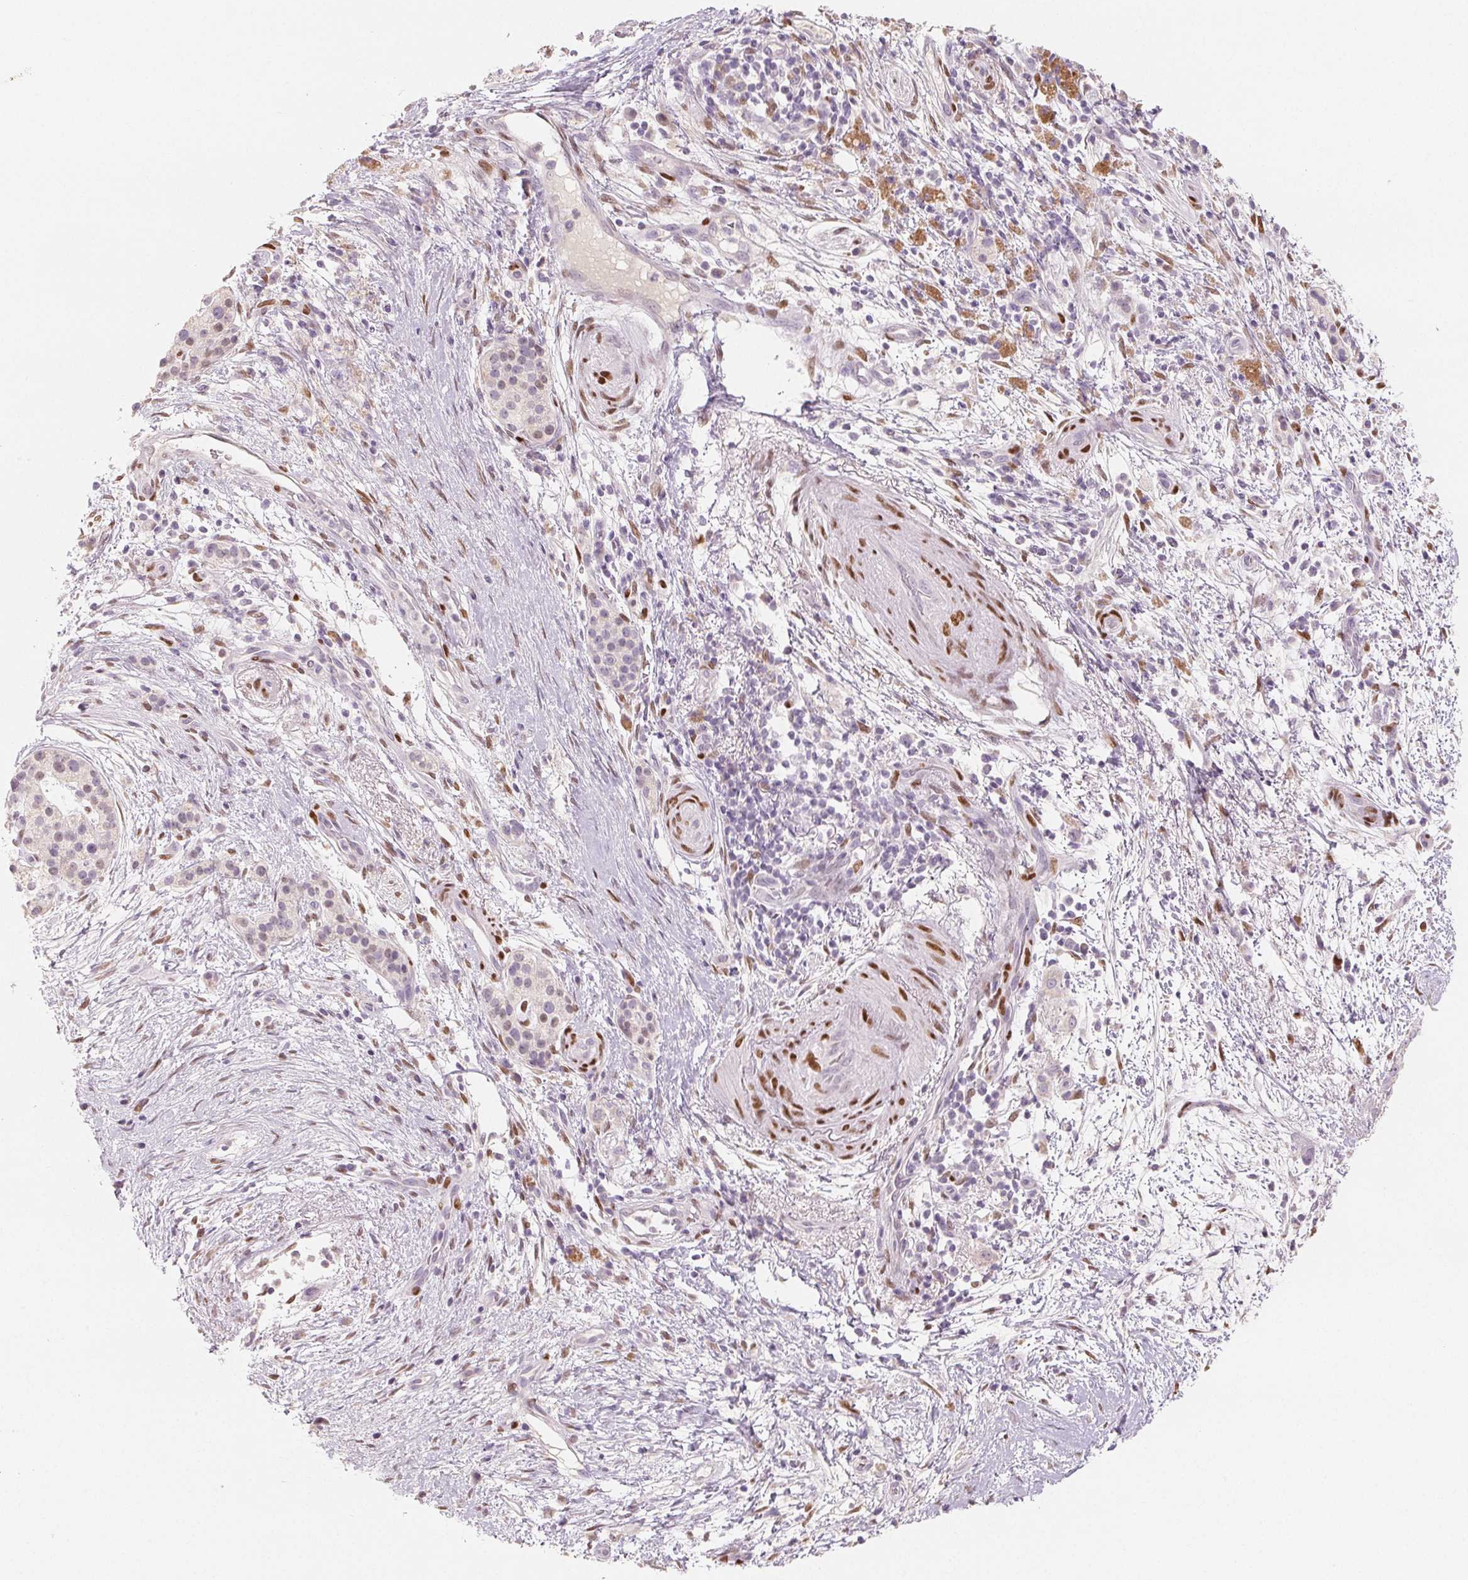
{"staining": {"intensity": "negative", "quantity": "none", "location": "none"}, "tissue": "pancreatic cancer", "cell_type": "Tumor cells", "image_type": "cancer", "snomed": [{"axis": "morphology", "description": "Adenocarcinoma, NOS"}, {"axis": "topography", "description": "Pancreas"}], "caption": "Tumor cells are negative for protein expression in human pancreatic adenocarcinoma.", "gene": "SMARCD3", "patient": {"sex": "female", "age": 69}}